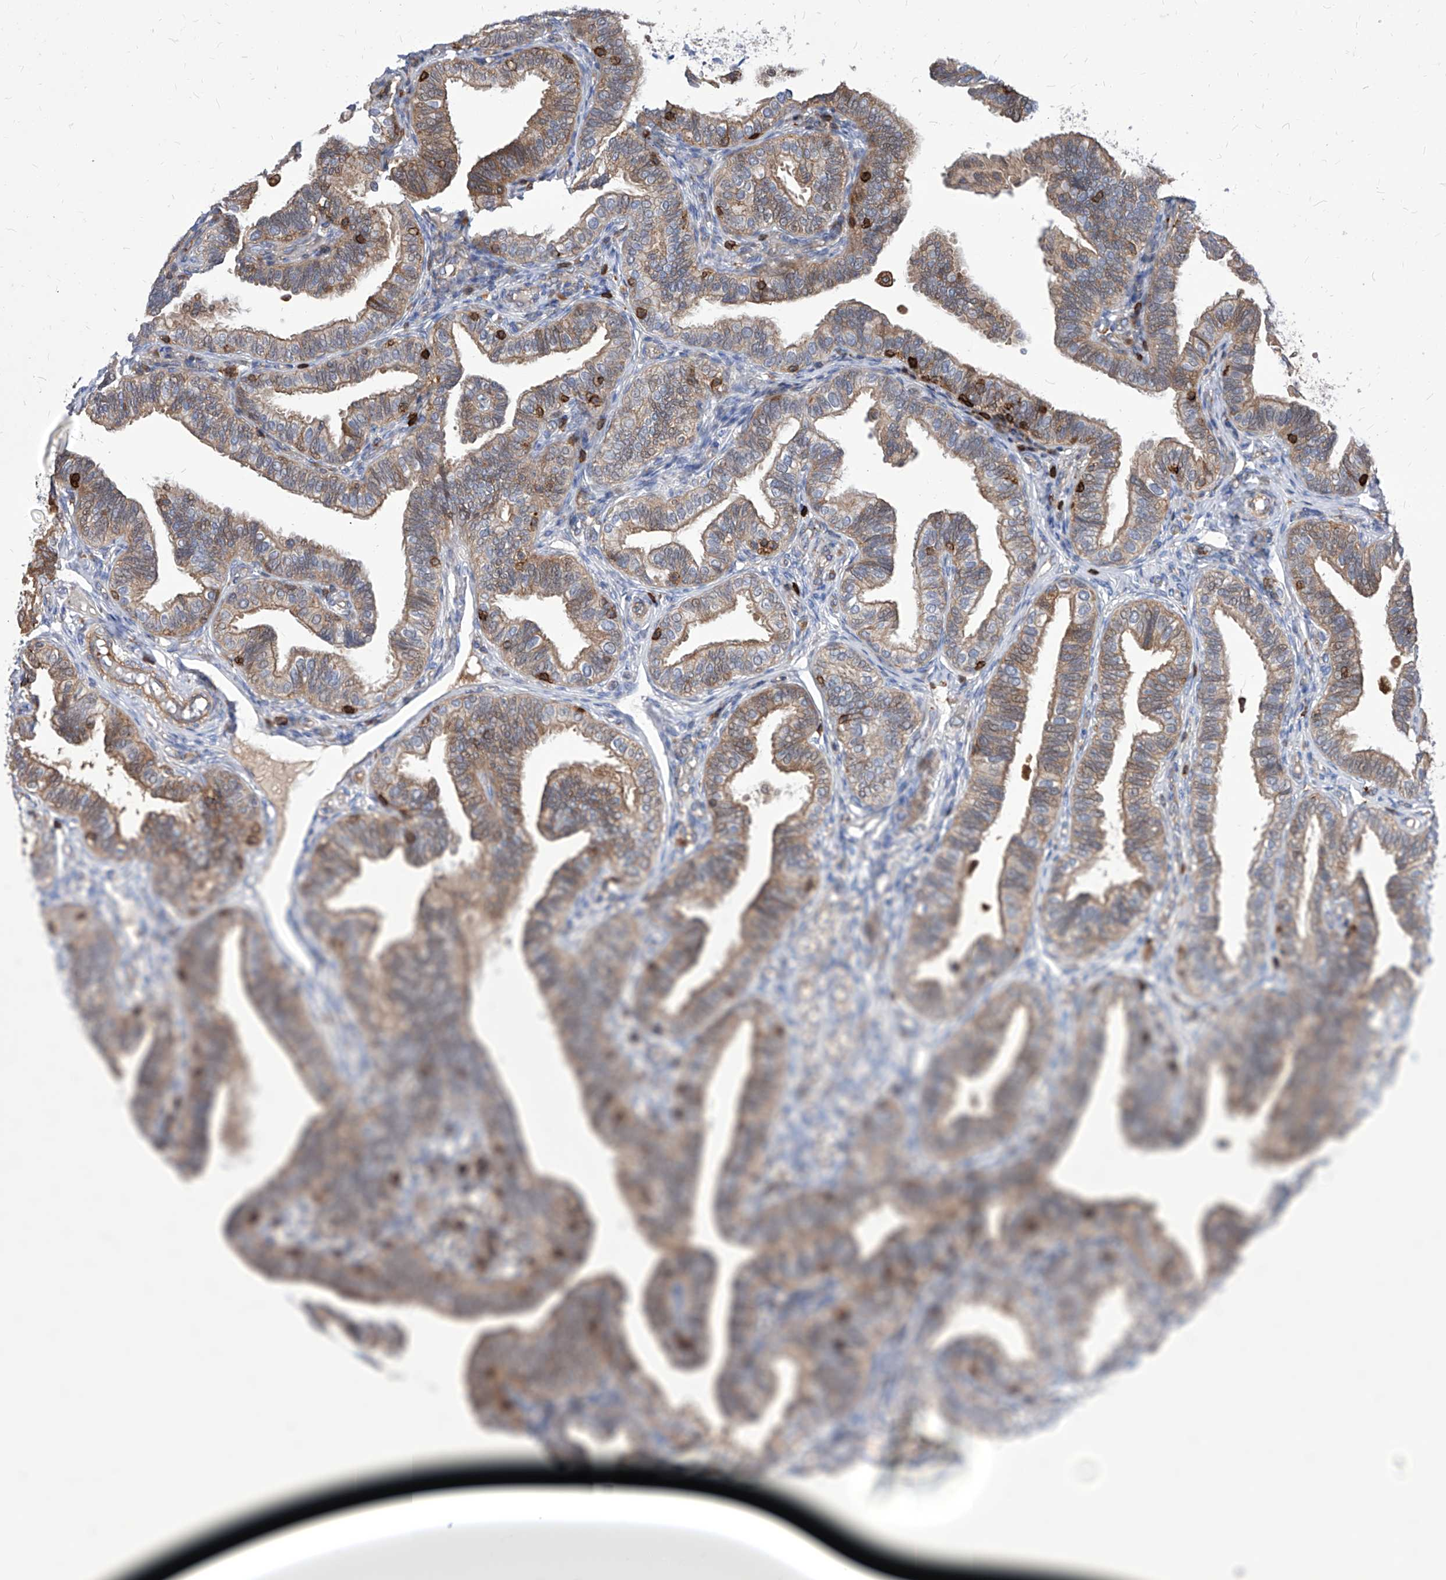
{"staining": {"intensity": "moderate", "quantity": ">75%", "location": "cytoplasmic/membranous"}, "tissue": "fallopian tube", "cell_type": "Glandular cells", "image_type": "normal", "snomed": [{"axis": "morphology", "description": "Normal tissue, NOS"}, {"axis": "topography", "description": "Fallopian tube"}], "caption": "Immunohistochemical staining of normal human fallopian tube demonstrates >75% levels of moderate cytoplasmic/membranous protein positivity in approximately >75% of glandular cells.", "gene": "ABRACL", "patient": {"sex": "female", "age": 39}}